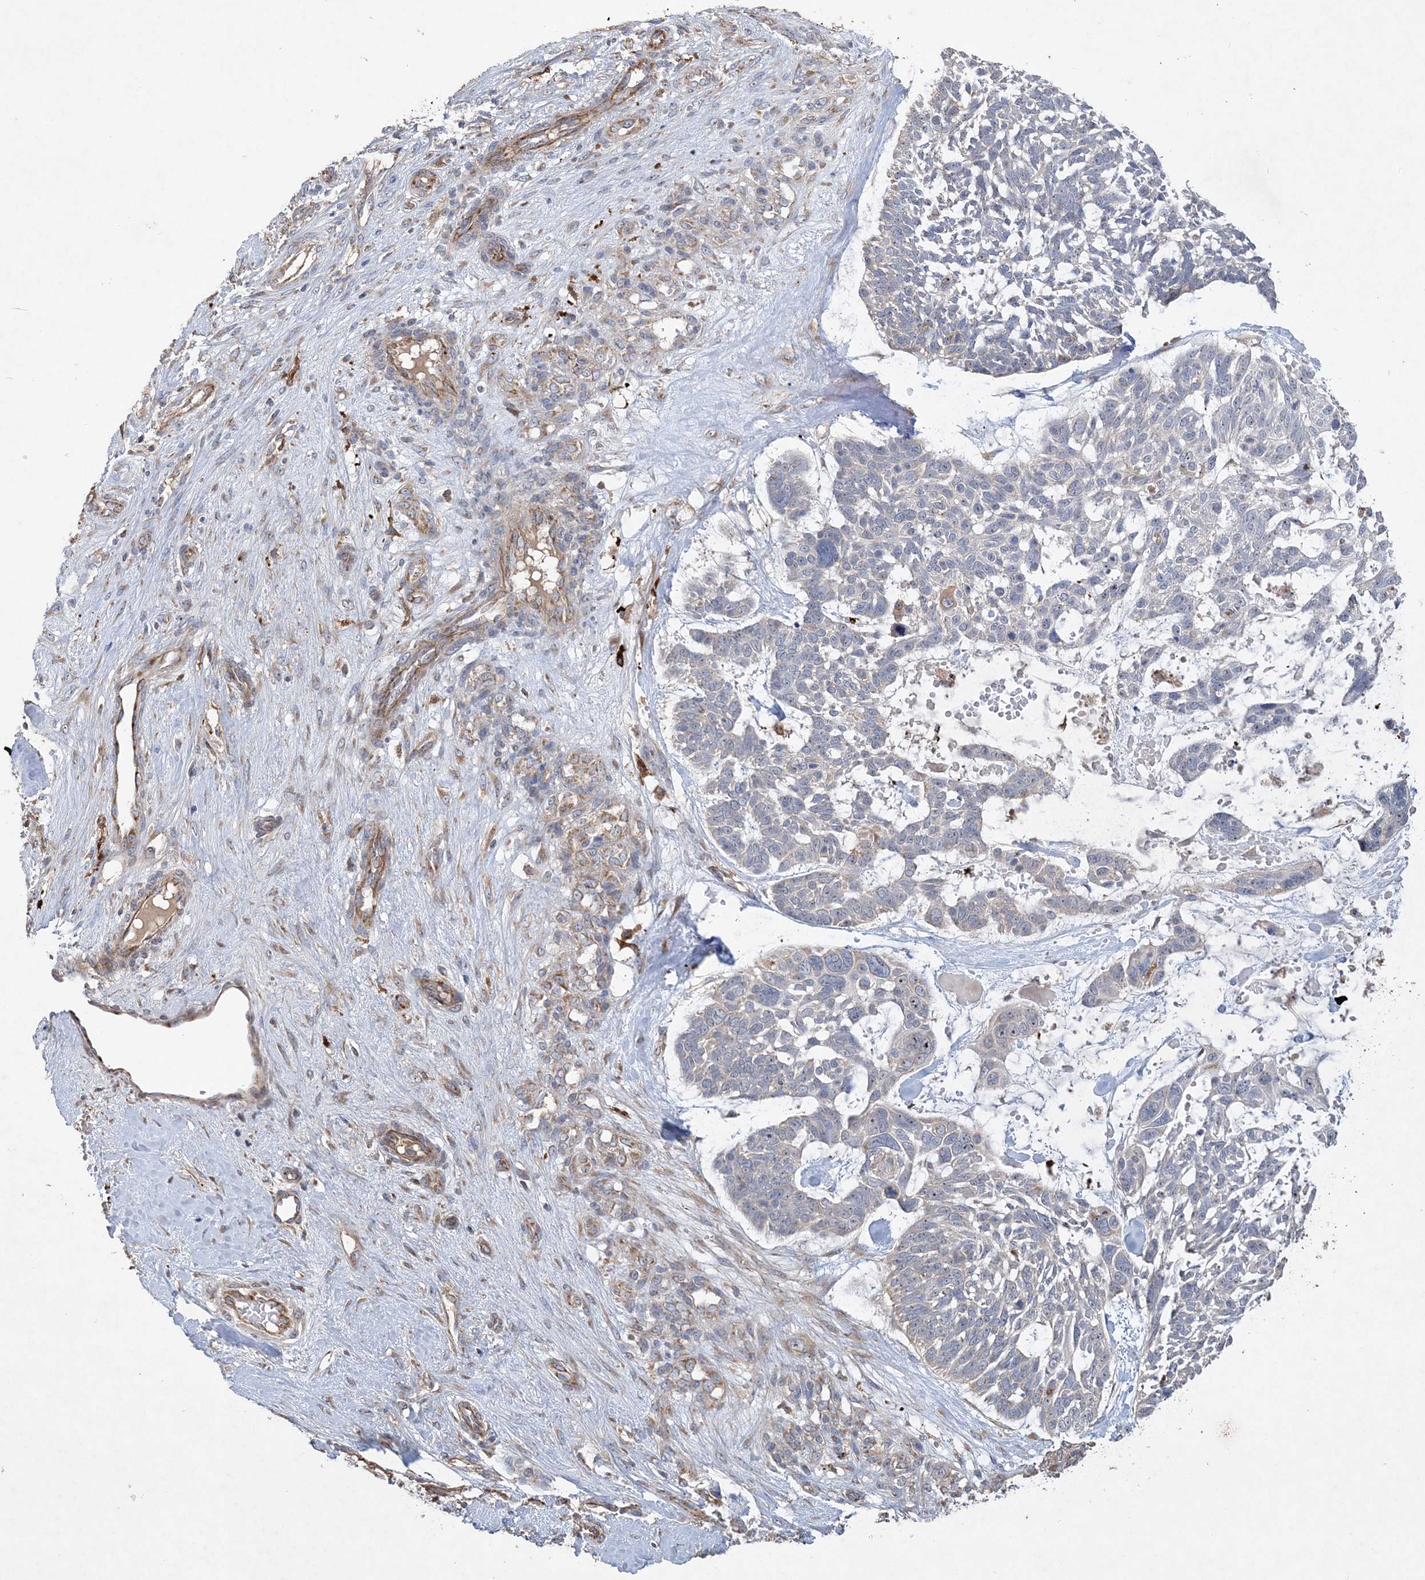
{"staining": {"intensity": "weak", "quantity": "<25%", "location": "nuclear"}, "tissue": "skin cancer", "cell_type": "Tumor cells", "image_type": "cancer", "snomed": [{"axis": "morphology", "description": "Basal cell carcinoma"}, {"axis": "topography", "description": "Skin"}], "caption": "Immunohistochemistry (IHC) photomicrograph of neoplastic tissue: human skin basal cell carcinoma stained with DAB displays no significant protein positivity in tumor cells.", "gene": "FEZ2", "patient": {"sex": "male", "age": 88}}